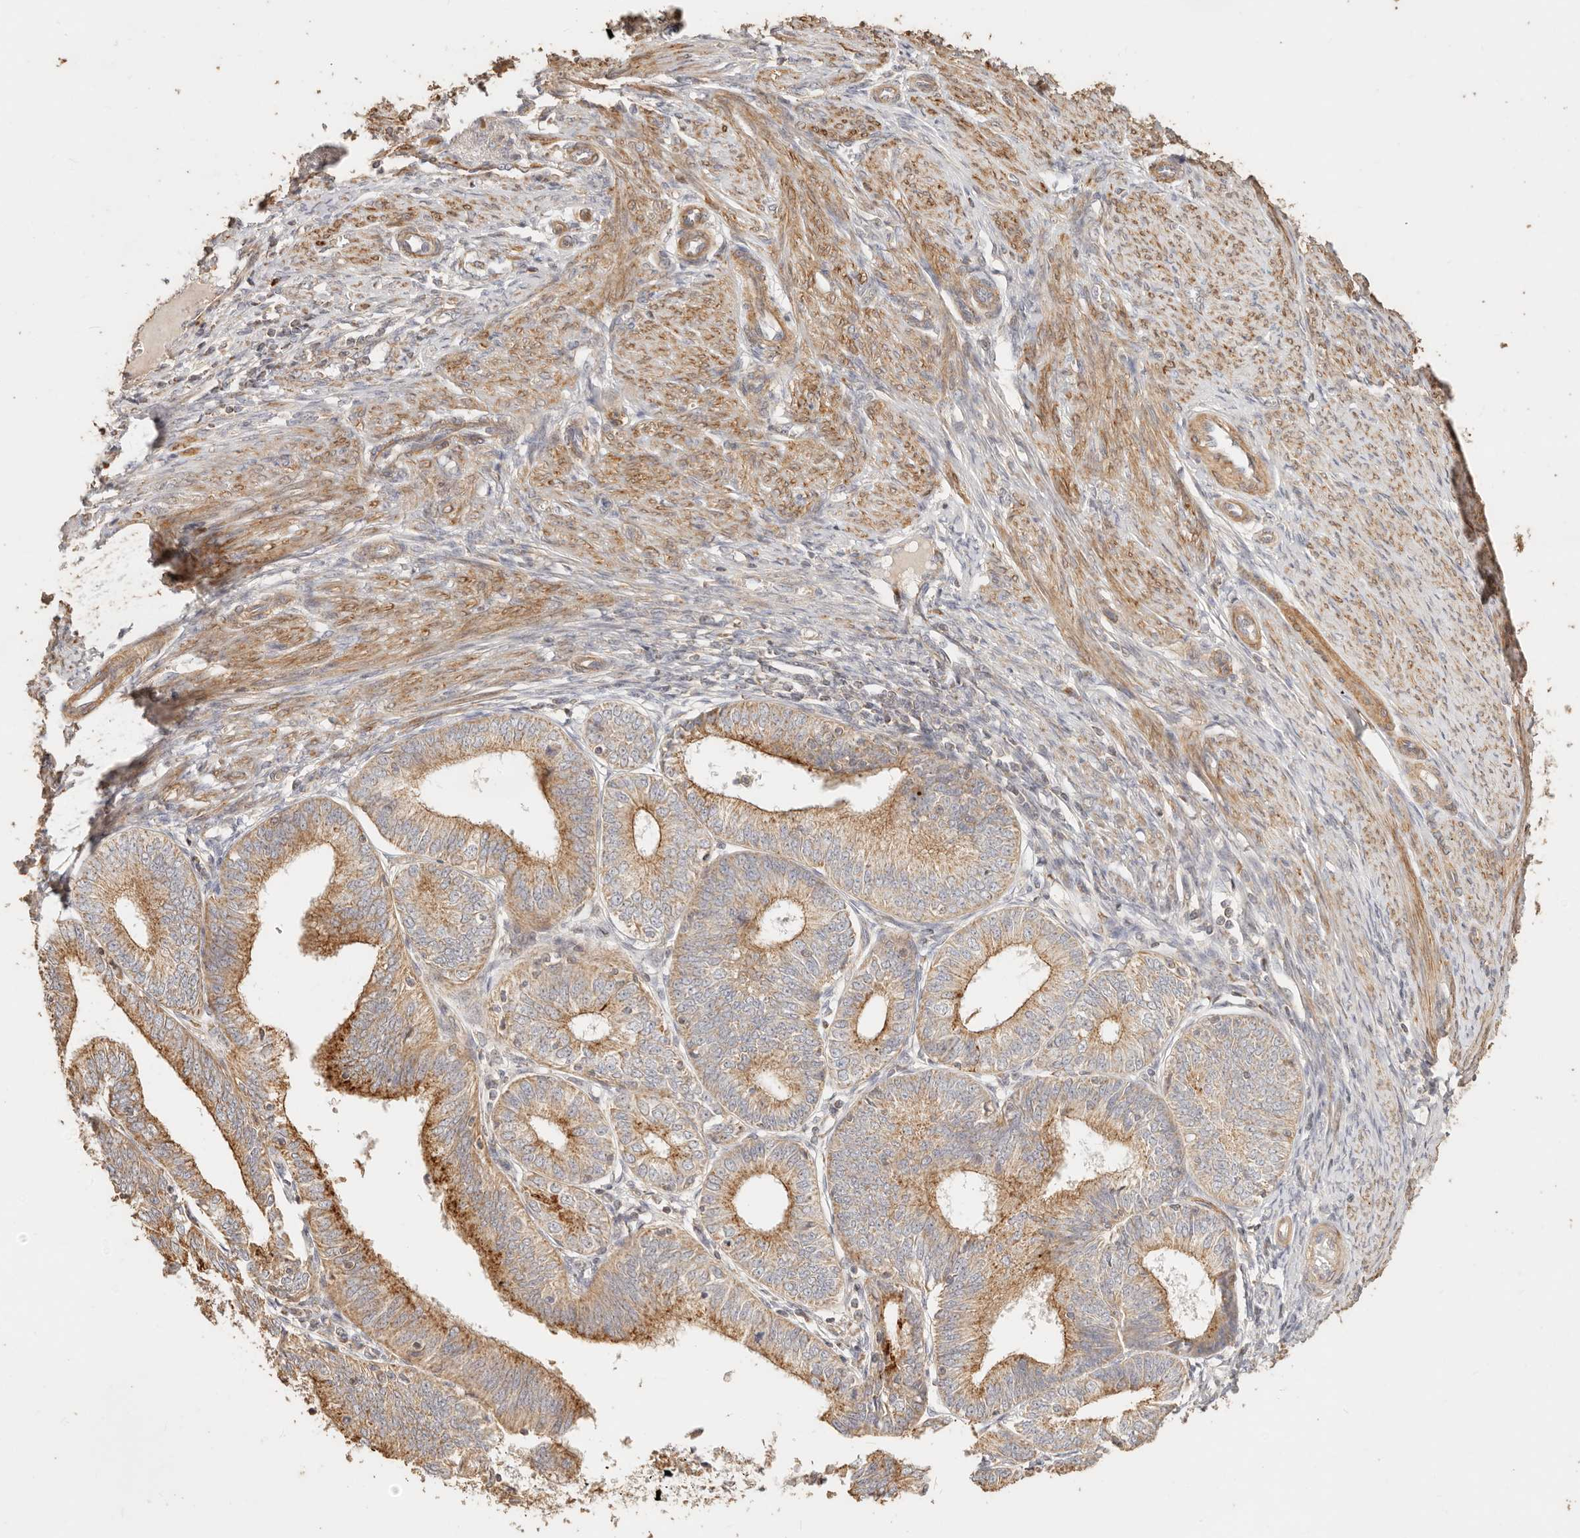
{"staining": {"intensity": "moderate", "quantity": ">75%", "location": "cytoplasmic/membranous"}, "tissue": "endometrial cancer", "cell_type": "Tumor cells", "image_type": "cancer", "snomed": [{"axis": "morphology", "description": "Adenocarcinoma, NOS"}, {"axis": "topography", "description": "Endometrium"}], "caption": "A medium amount of moderate cytoplasmic/membranous expression is present in approximately >75% of tumor cells in endometrial cancer tissue.", "gene": "PTPN22", "patient": {"sex": "female", "age": 51}}